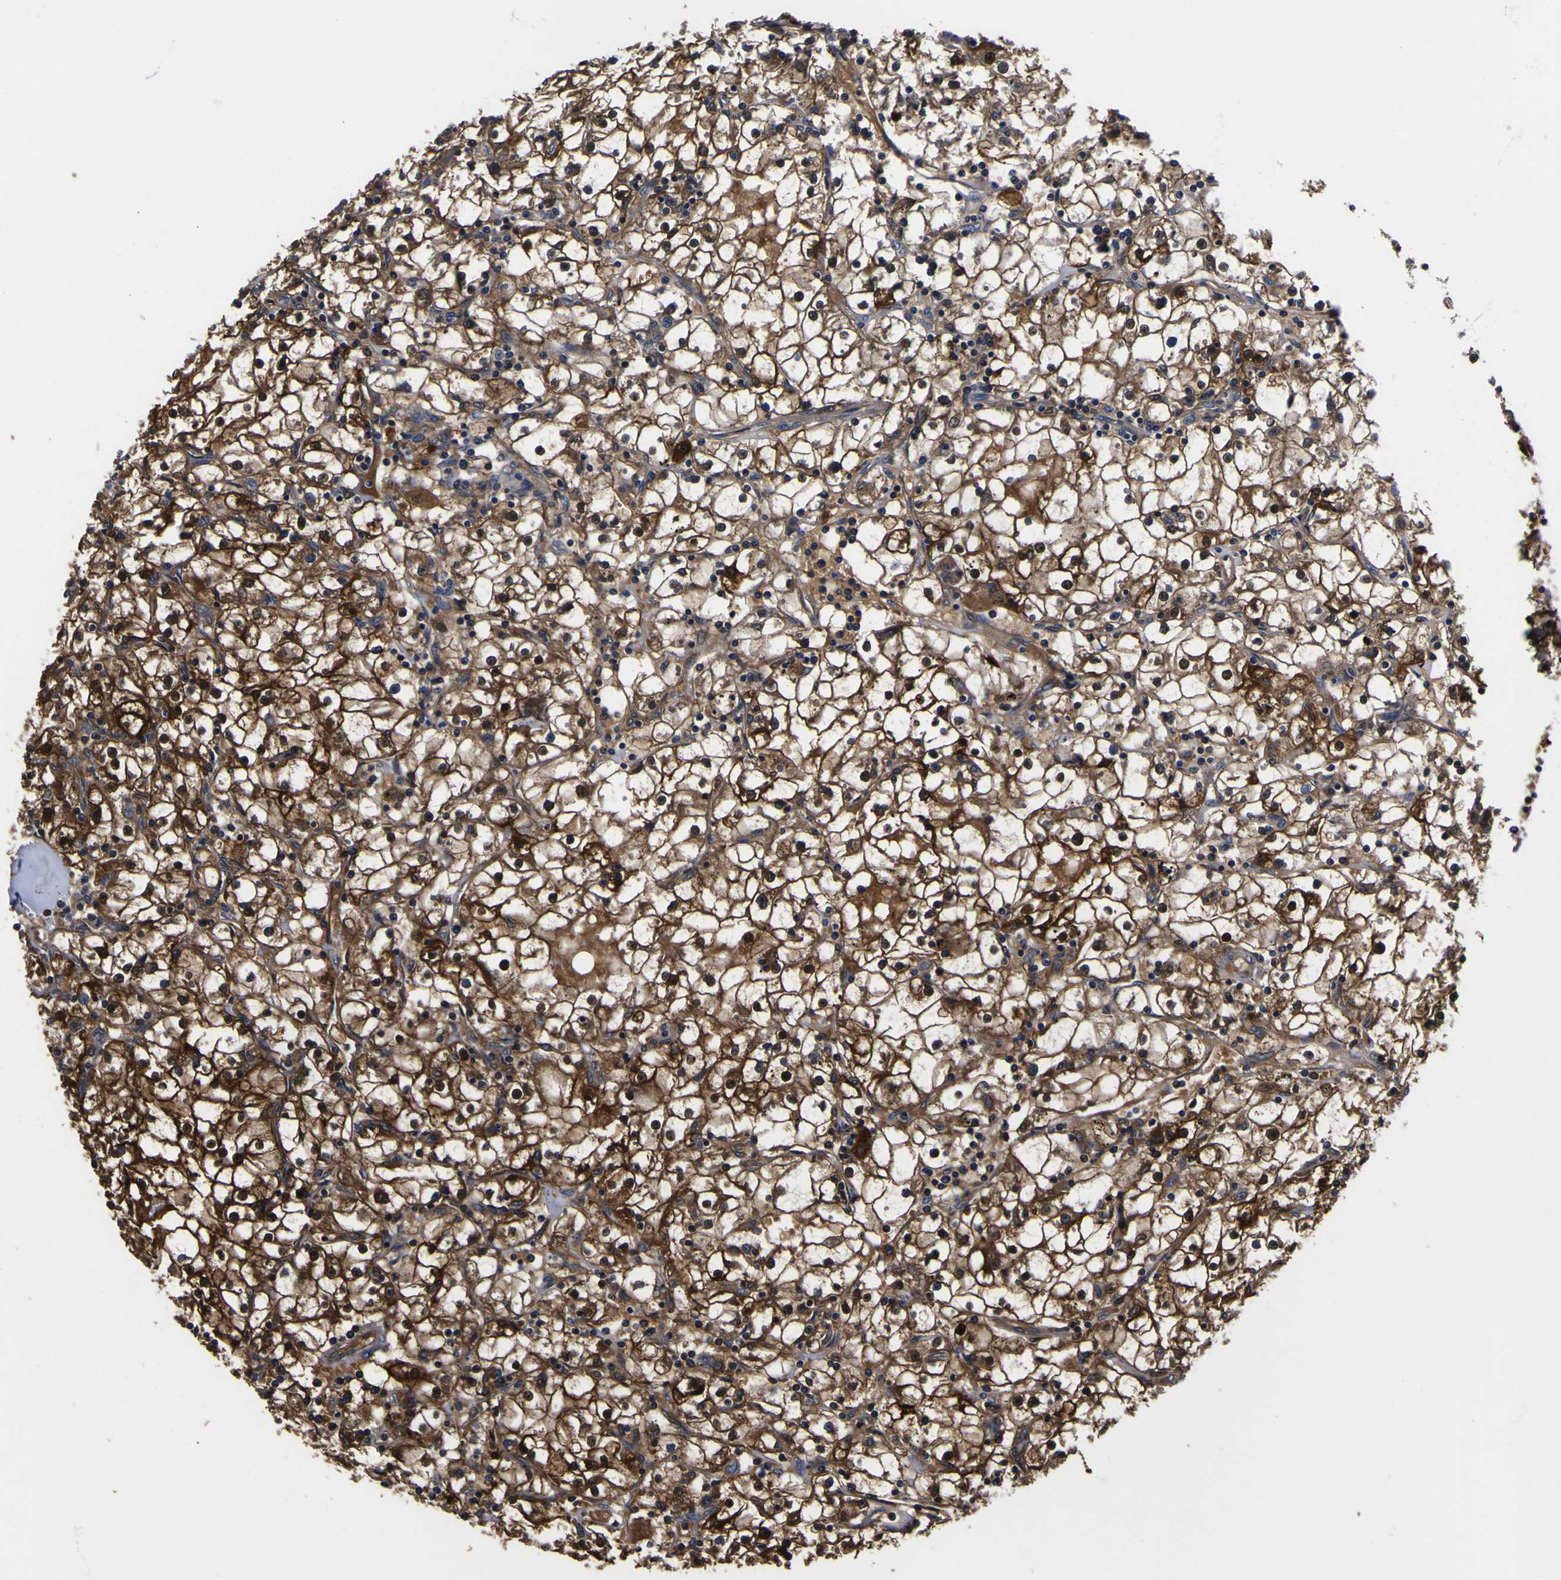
{"staining": {"intensity": "strong", "quantity": ">75%", "location": "cytoplasmic/membranous,nuclear"}, "tissue": "renal cancer", "cell_type": "Tumor cells", "image_type": "cancer", "snomed": [{"axis": "morphology", "description": "Adenocarcinoma, NOS"}, {"axis": "topography", "description": "Kidney"}], "caption": "Human renal adenocarcinoma stained with a protein marker shows strong staining in tumor cells.", "gene": "FAM110B", "patient": {"sex": "male", "age": 56}}